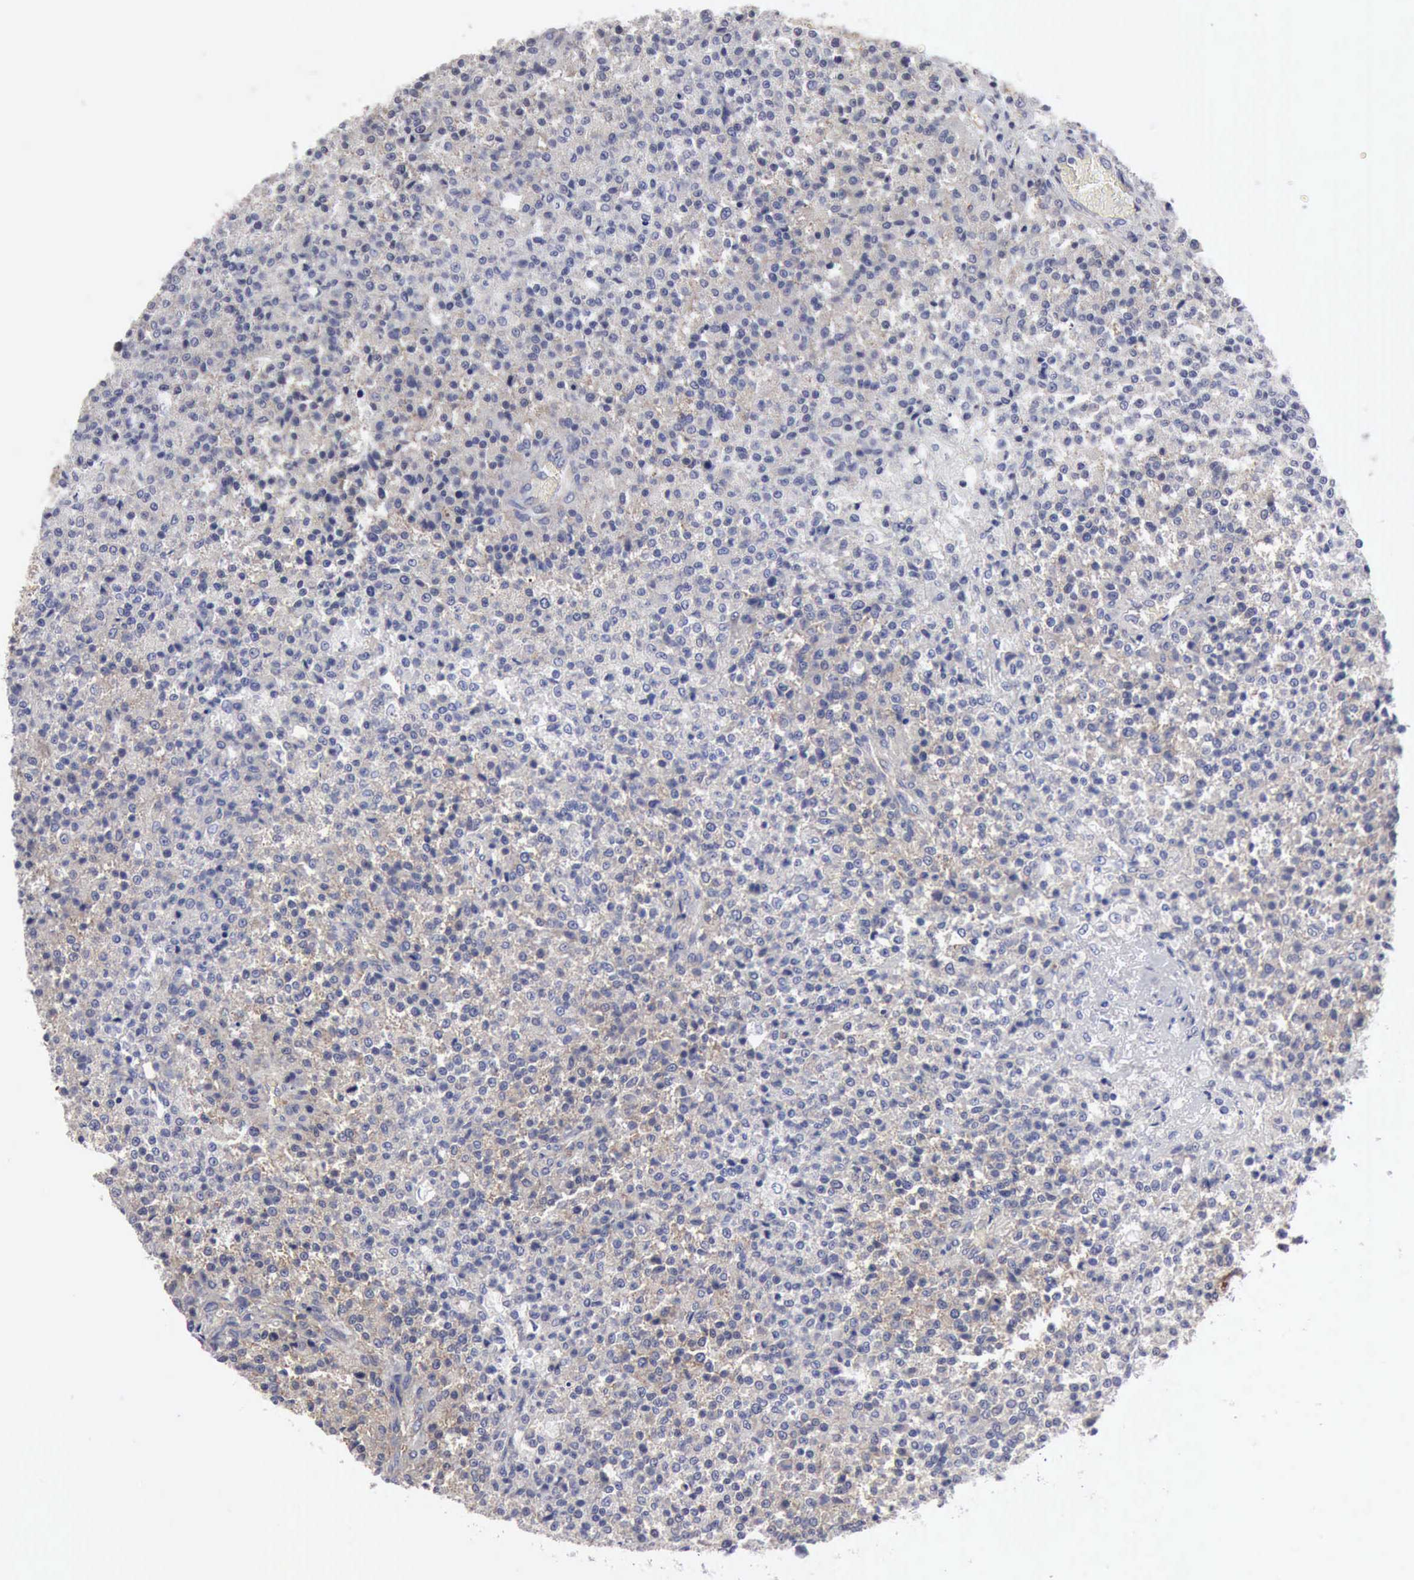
{"staining": {"intensity": "negative", "quantity": "none", "location": "none"}, "tissue": "testis cancer", "cell_type": "Tumor cells", "image_type": "cancer", "snomed": [{"axis": "morphology", "description": "Seminoma, NOS"}, {"axis": "topography", "description": "Testis"}], "caption": "Immunohistochemical staining of testis cancer exhibits no significant staining in tumor cells. (Brightfield microscopy of DAB (3,3'-diaminobenzidine) immunohistochemistry at high magnification).", "gene": "TXLNG", "patient": {"sex": "male", "age": 59}}